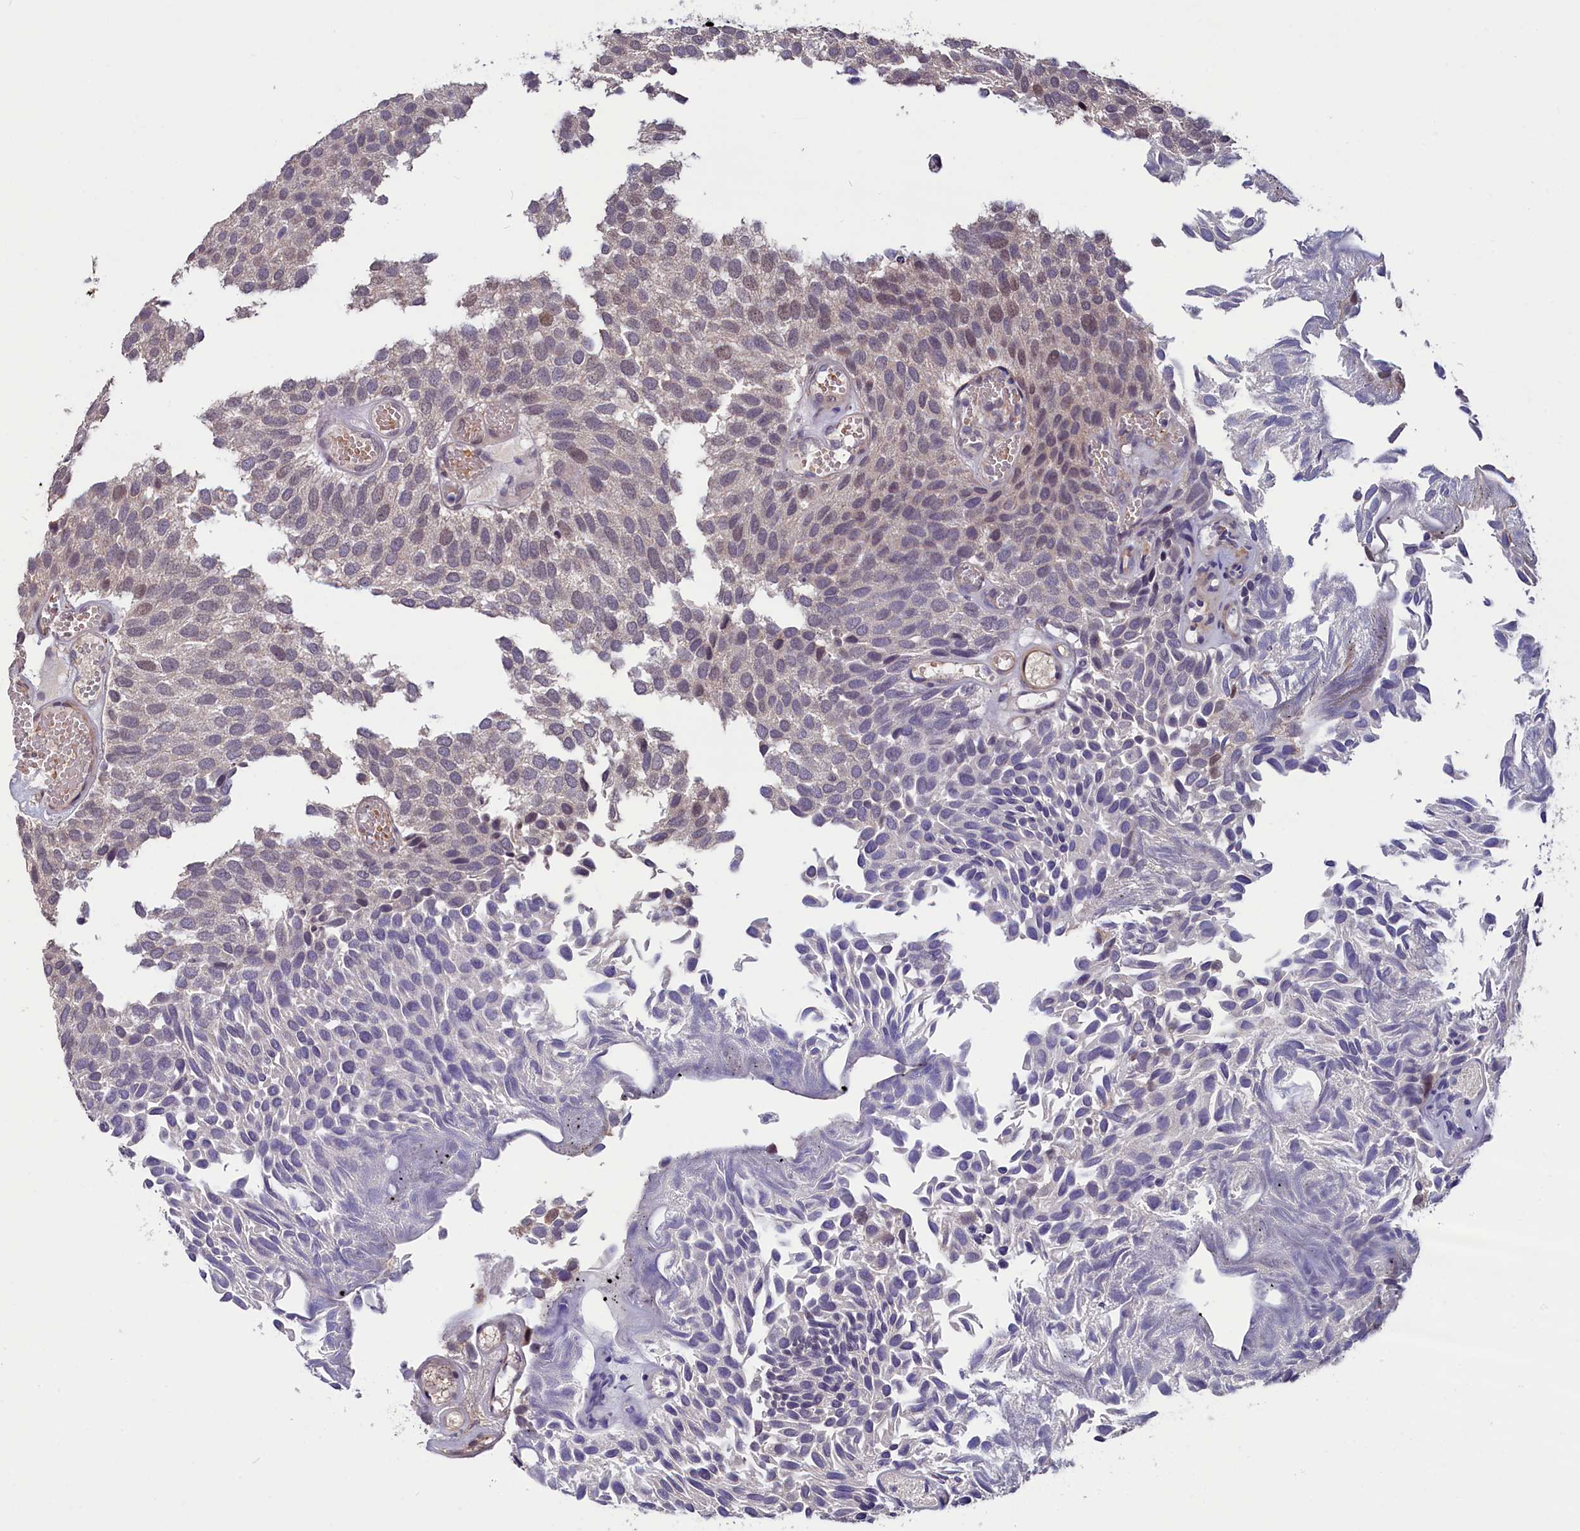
{"staining": {"intensity": "weak", "quantity": "<25%", "location": "nuclear"}, "tissue": "urothelial cancer", "cell_type": "Tumor cells", "image_type": "cancer", "snomed": [{"axis": "morphology", "description": "Urothelial carcinoma, Low grade"}, {"axis": "topography", "description": "Urinary bladder"}], "caption": "The micrograph reveals no significant positivity in tumor cells of urothelial cancer.", "gene": "SLC39A6", "patient": {"sex": "male", "age": 89}}